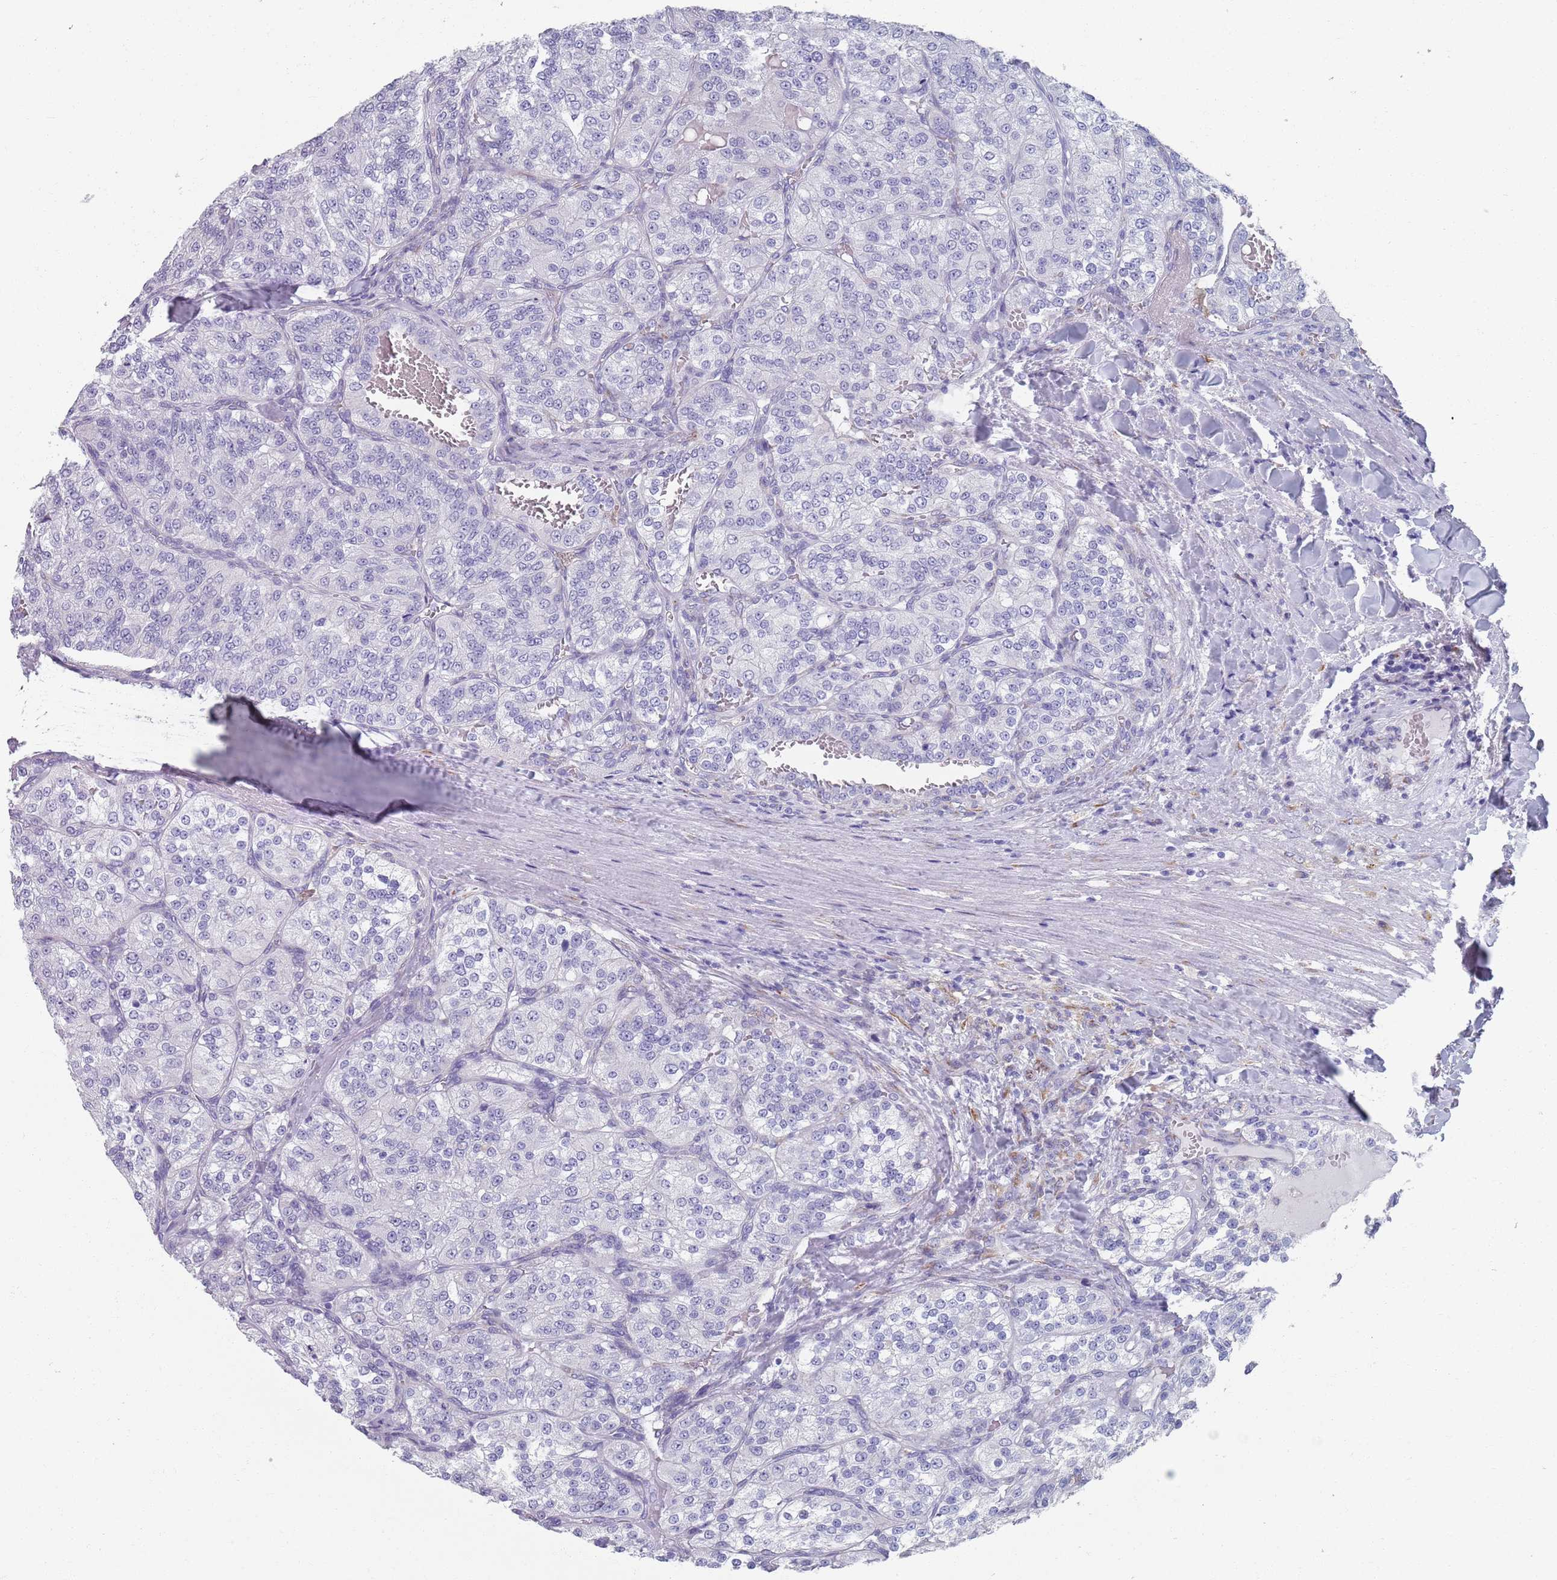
{"staining": {"intensity": "negative", "quantity": "none", "location": "none"}, "tissue": "renal cancer", "cell_type": "Tumor cells", "image_type": "cancer", "snomed": [{"axis": "morphology", "description": "Adenocarcinoma, NOS"}, {"axis": "topography", "description": "Kidney"}], "caption": "A micrograph of renal cancer stained for a protein shows no brown staining in tumor cells.", "gene": "PLOD1", "patient": {"sex": "female", "age": 63}}